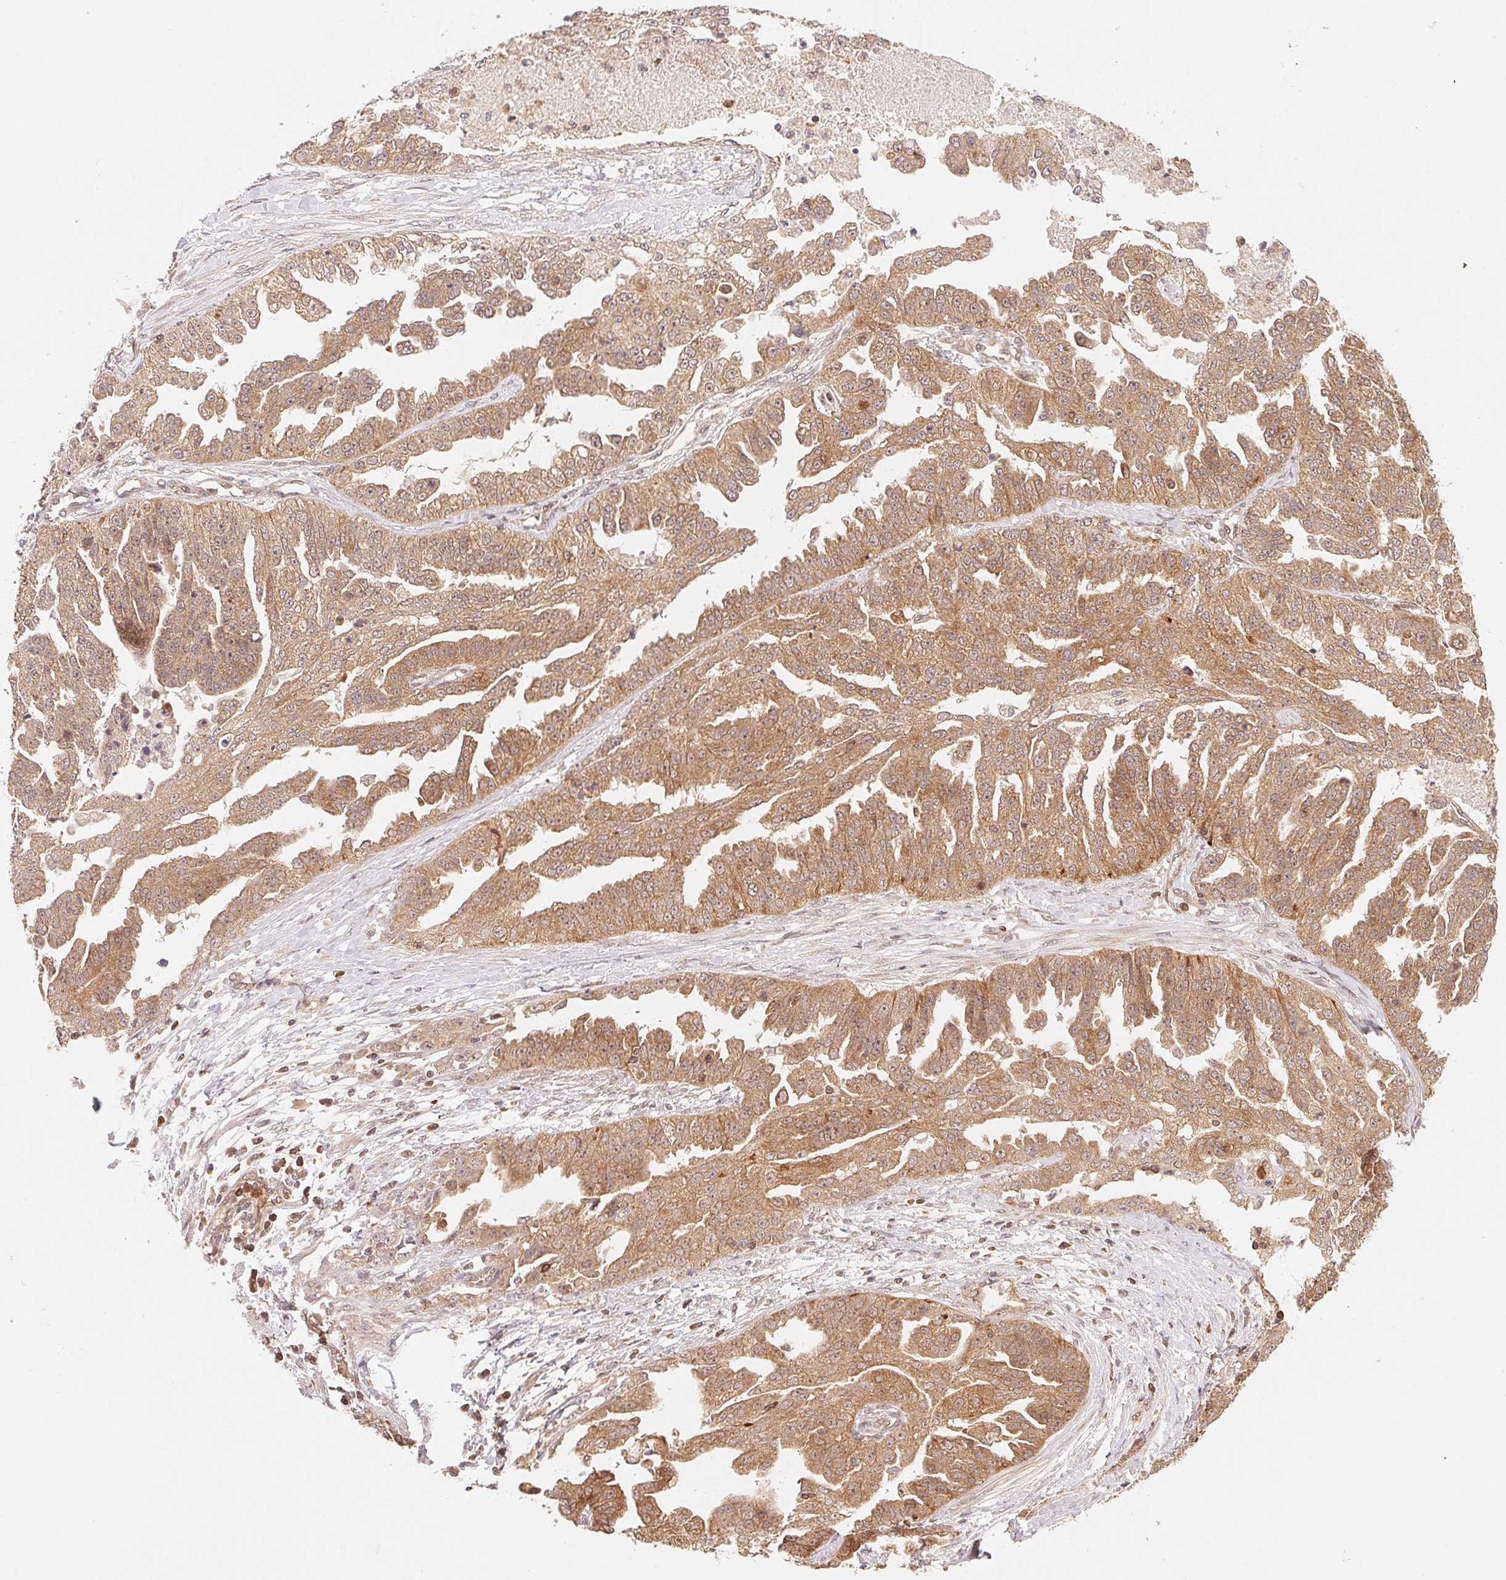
{"staining": {"intensity": "moderate", "quantity": ">75%", "location": "cytoplasmic/membranous"}, "tissue": "ovarian cancer", "cell_type": "Tumor cells", "image_type": "cancer", "snomed": [{"axis": "morphology", "description": "Cystadenocarcinoma, serous, NOS"}, {"axis": "topography", "description": "Ovary"}], "caption": "A brown stain shows moderate cytoplasmic/membranous positivity of a protein in ovarian serous cystadenocarcinoma tumor cells. The protein is shown in brown color, while the nuclei are stained blue.", "gene": "CCDC102B", "patient": {"sex": "female", "age": 58}}